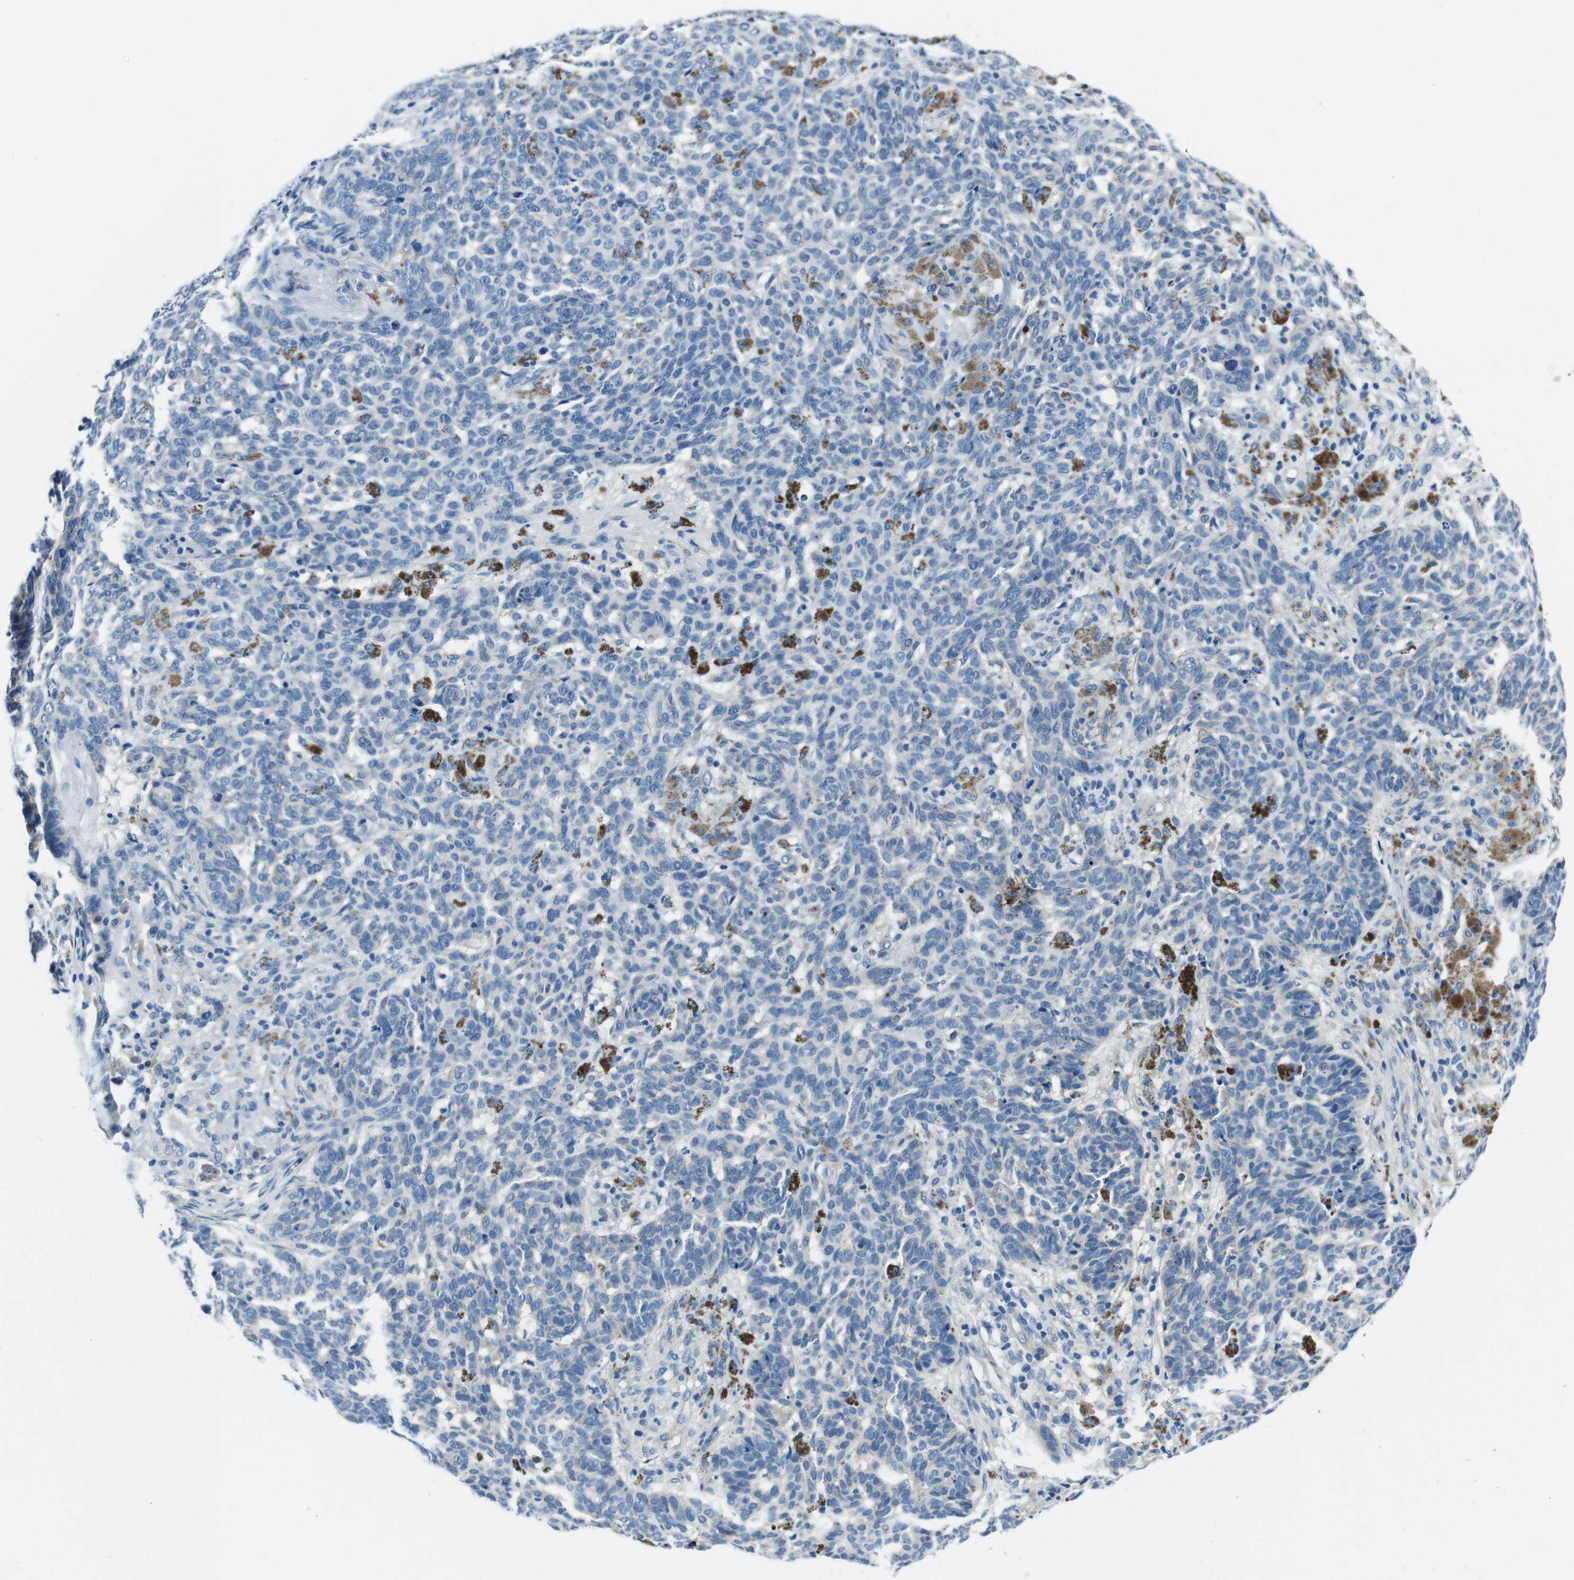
{"staining": {"intensity": "negative", "quantity": "none", "location": "none"}, "tissue": "skin cancer", "cell_type": "Tumor cells", "image_type": "cancer", "snomed": [{"axis": "morphology", "description": "Basal cell carcinoma"}, {"axis": "topography", "description": "Skin"}], "caption": "Basal cell carcinoma (skin) was stained to show a protein in brown. There is no significant positivity in tumor cells.", "gene": "CASQ1", "patient": {"sex": "male", "age": 85}}